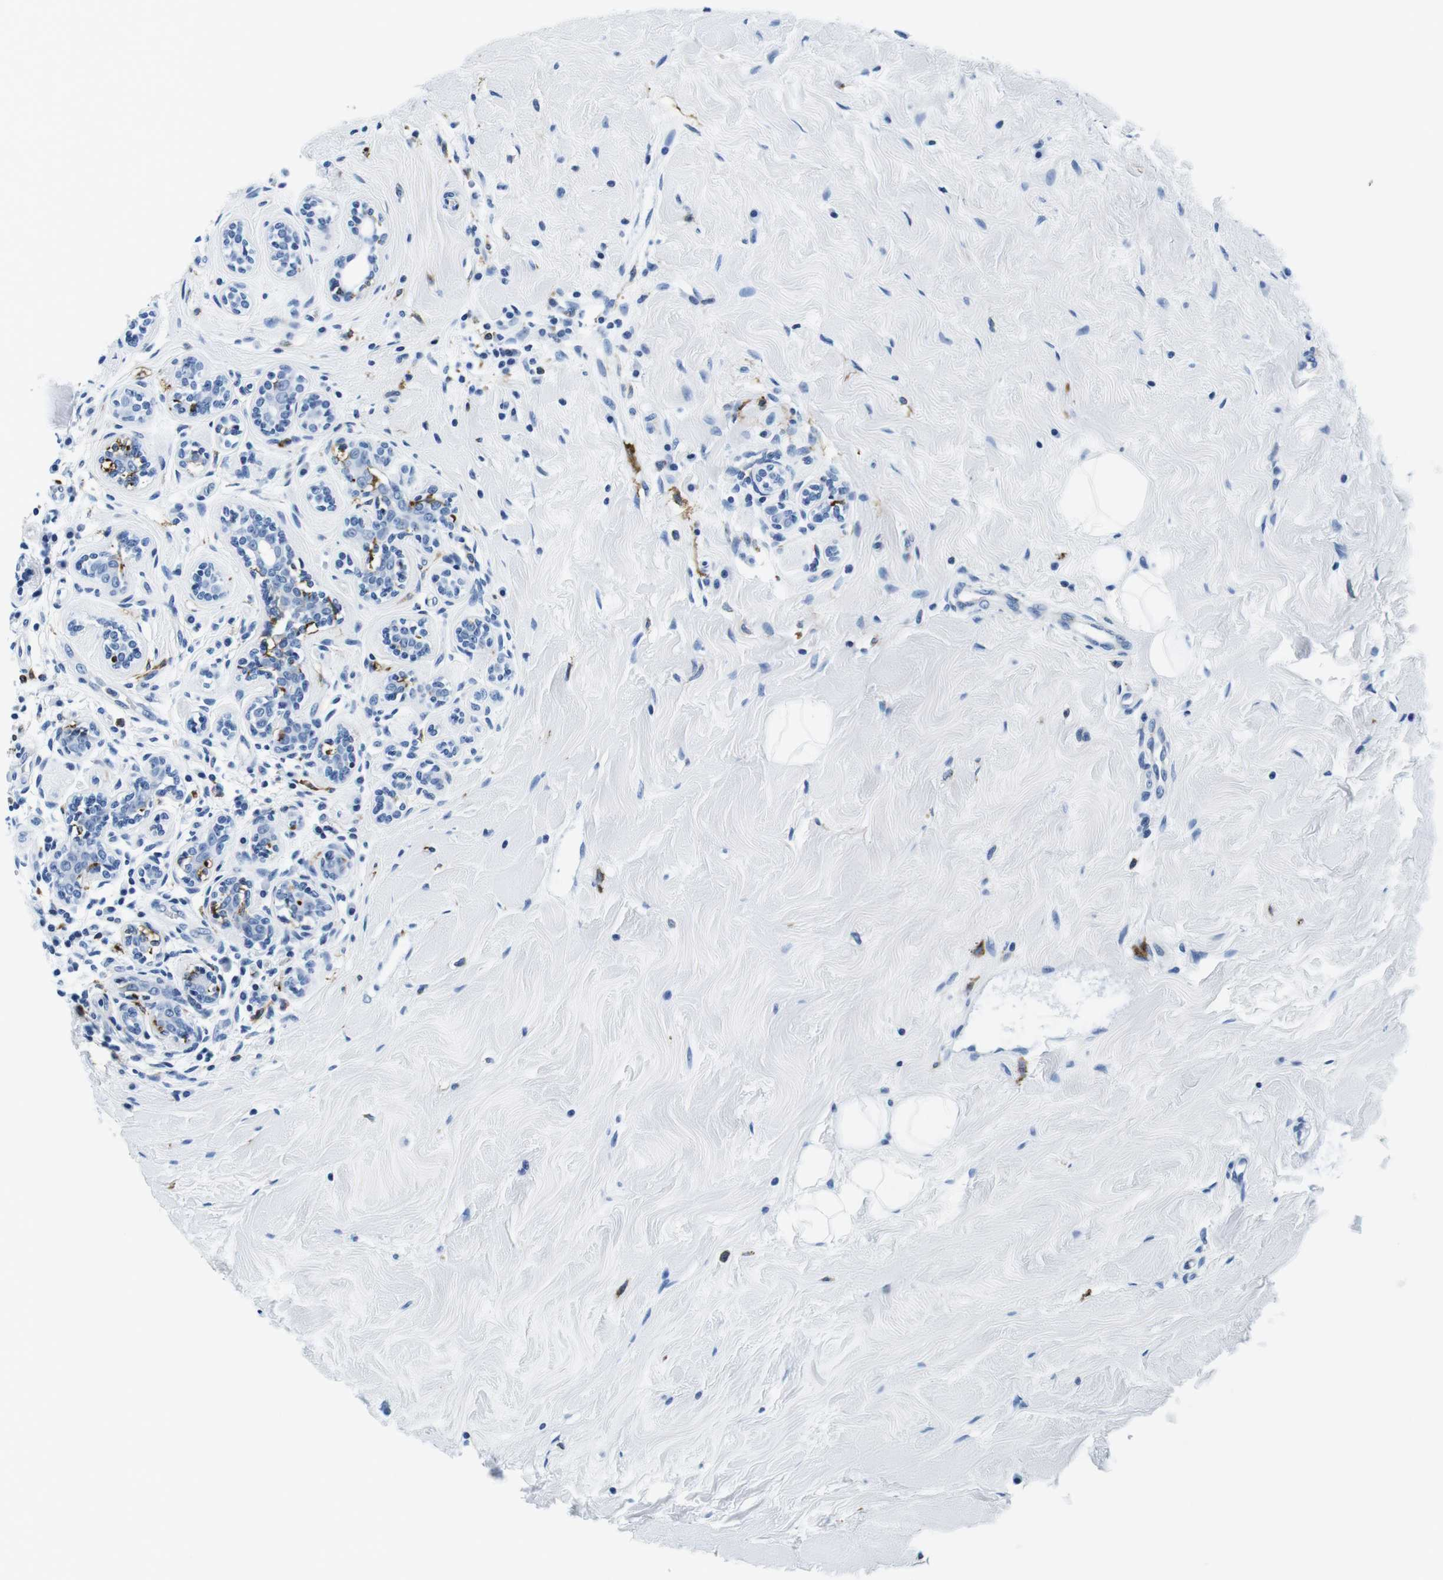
{"staining": {"intensity": "negative", "quantity": "none", "location": "none"}, "tissue": "breast cancer", "cell_type": "Tumor cells", "image_type": "cancer", "snomed": [{"axis": "morphology", "description": "Normal tissue, NOS"}, {"axis": "morphology", "description": "Duct carcinoma"}, {"axis": "topography", "description": "Breast"}], "caption": "Immunohistochemical staining of human infiltrating ductal carcinoma (breast) shows no significant expression in tumor cells. (Stains: DAB (3,3'-diaminobenzidine) immunohistochemistry with hematoxylin counter stain, Microscopy: brightfield microscopy at high magnification).", "gene": "HLA-DRB1", "patient": {"sex": "female", "age": 40}}